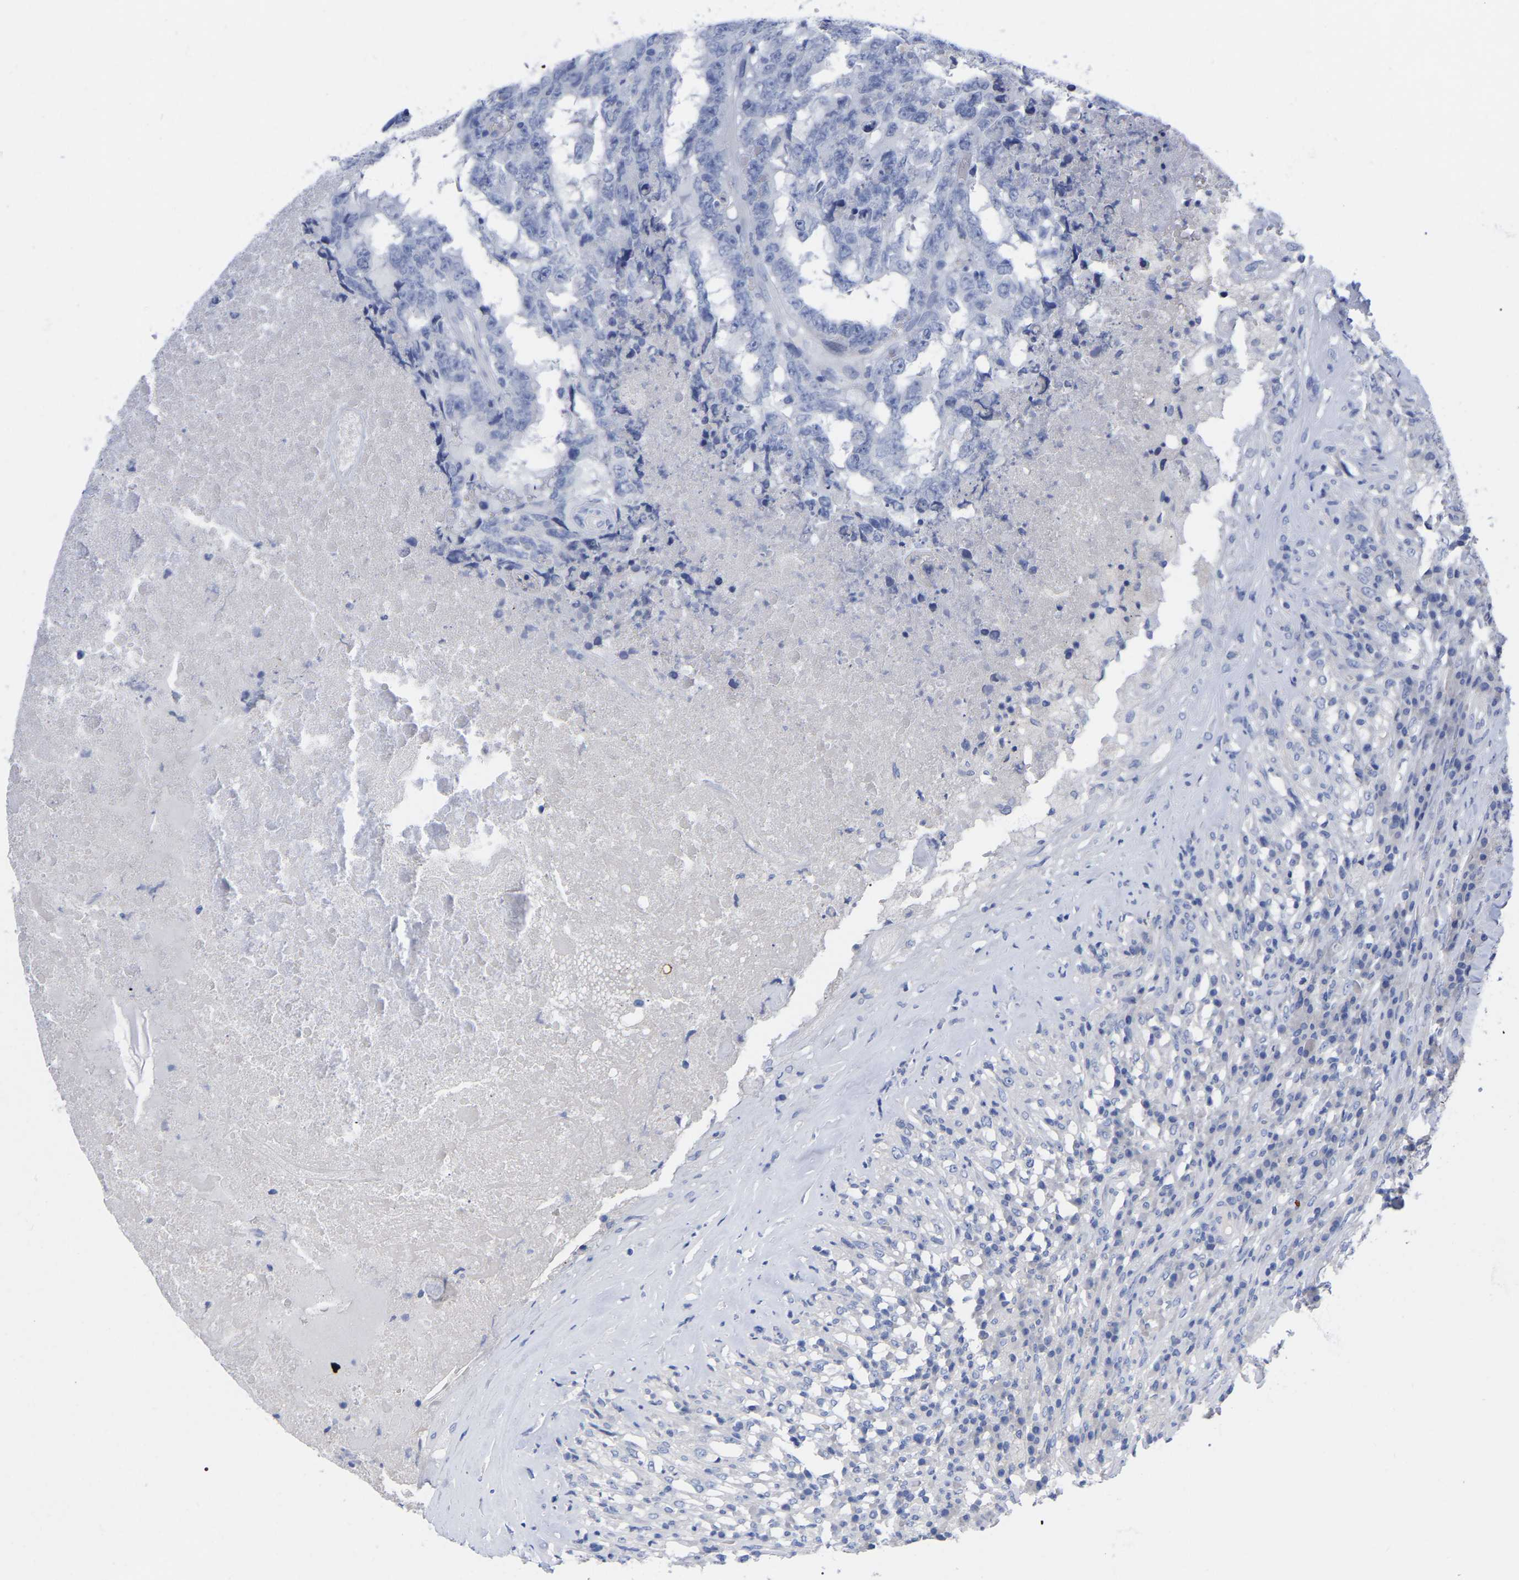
{"staining": {"intensity": "negative", "quantity": "none", "location": "none"}, "tissue": "testis cancer", "cell_type": "Tumor cells", "image_type": "cancer", "snomed": [{"axis": "morphology", "description": "Necrosis, NOS"}, {"axis": "morphology", "description": "Carcinoma, Embryonal, NOS"}, {"axis": "topography", "description": "Testis"}], "caption": "IHC of embryonal carcinoma (testis) reveals no positivity in tumor cells.", "gene": "HAPLN1", "patient": {"sex": "male", "age": 19}}